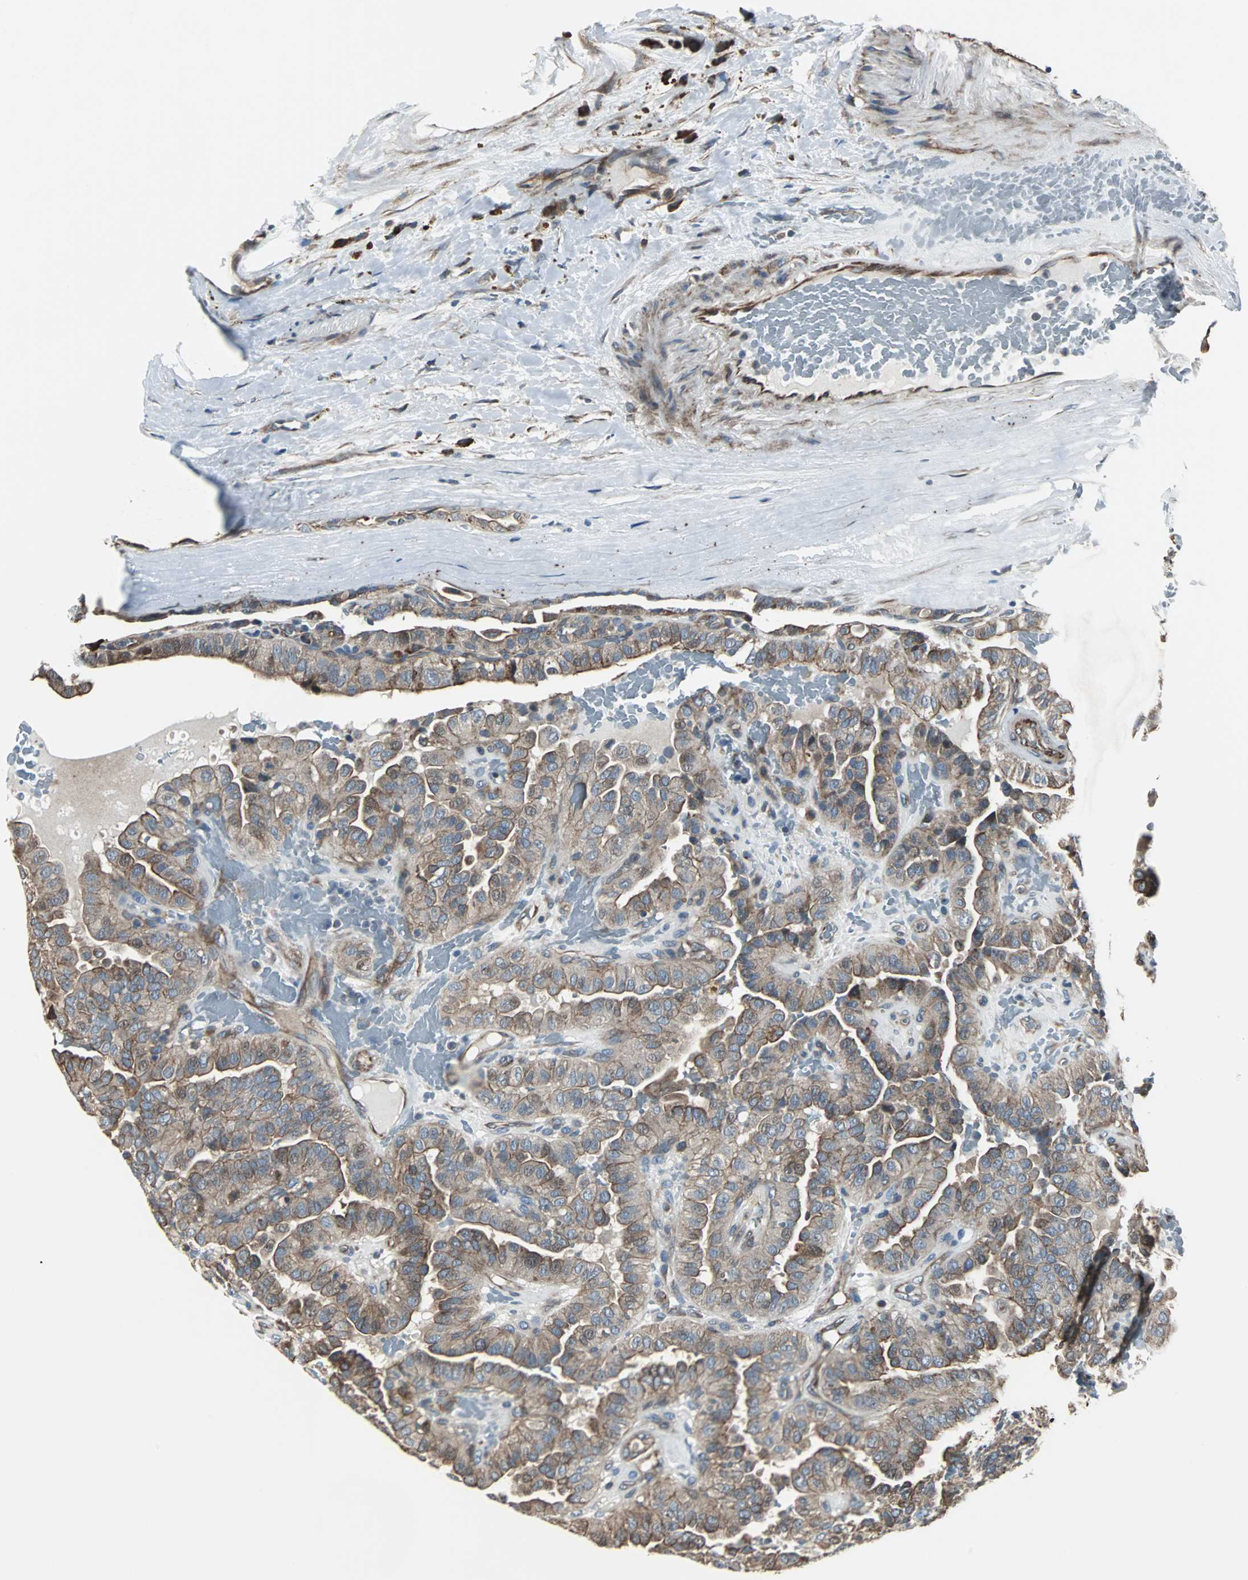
{"staining": {"intensity": "moderate", "quantity": ">75%", "location": "cytoplasmic/membranous"}, "tissue": "thyroid cancer", "cell_type": "Tumor cells", "image_type": "cancer", "snomed": [{"axis": "morphology", "description": "Papillary adenocarcinoma, NOS"}, {"axis": "topography", "description": "Thyroid gland"}], "caption": "Immunohistochemistry (IHC) of thyroid cancer shows medium levels of moderate cytoplasmic/membranous positivity in approximately >75% of tumor cells. (Stains: DAB in brown, nuclei in blue, Microscopy: brightfield microscopy at high magnification).", "gene": "CHP1", "patient": {"sex": "male", "age": 77}}